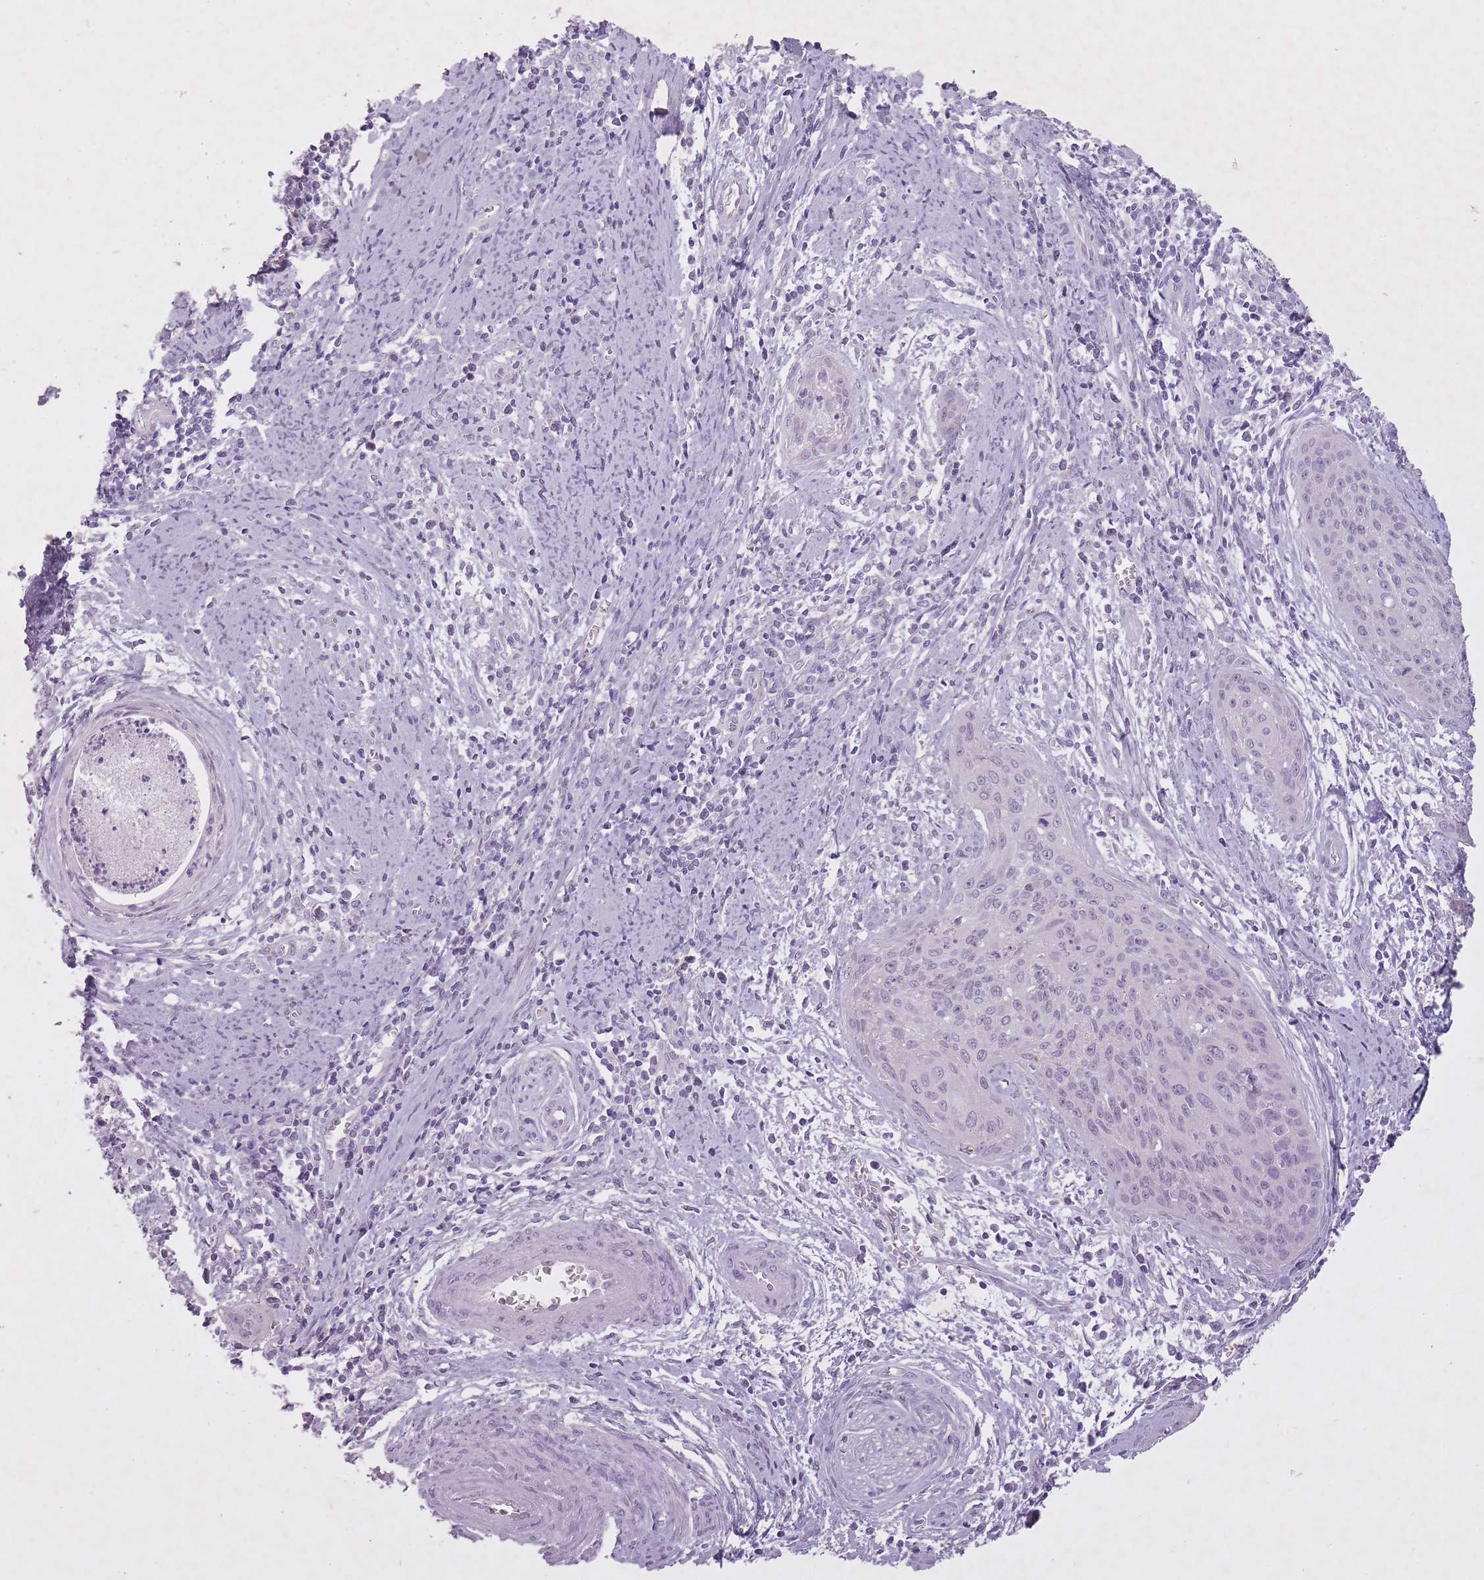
{"staining": {"intensity": "negative", "quantity": "none", "location": "none"}, "tissue": "cervical cancer", "cell_type": "Tumor cells", "image_type": "cancer", "snomed": [{"axis": "morphology", "description": "Squamous cell carcinoma, NOS"}, {"axis": "topography", "description": "Cervix"}], "caption": "Tumor cells are negative for protein expression in human cervical squamous cell carcinoma. Brightfield microscopy of IHC stained with DAB (3,3'-diaminobenzidine) (brown) and hematoxylin (blue), captured at high magnification.", "gene": "FAM43B", "patient": {"sex": "female", "age": 55}}